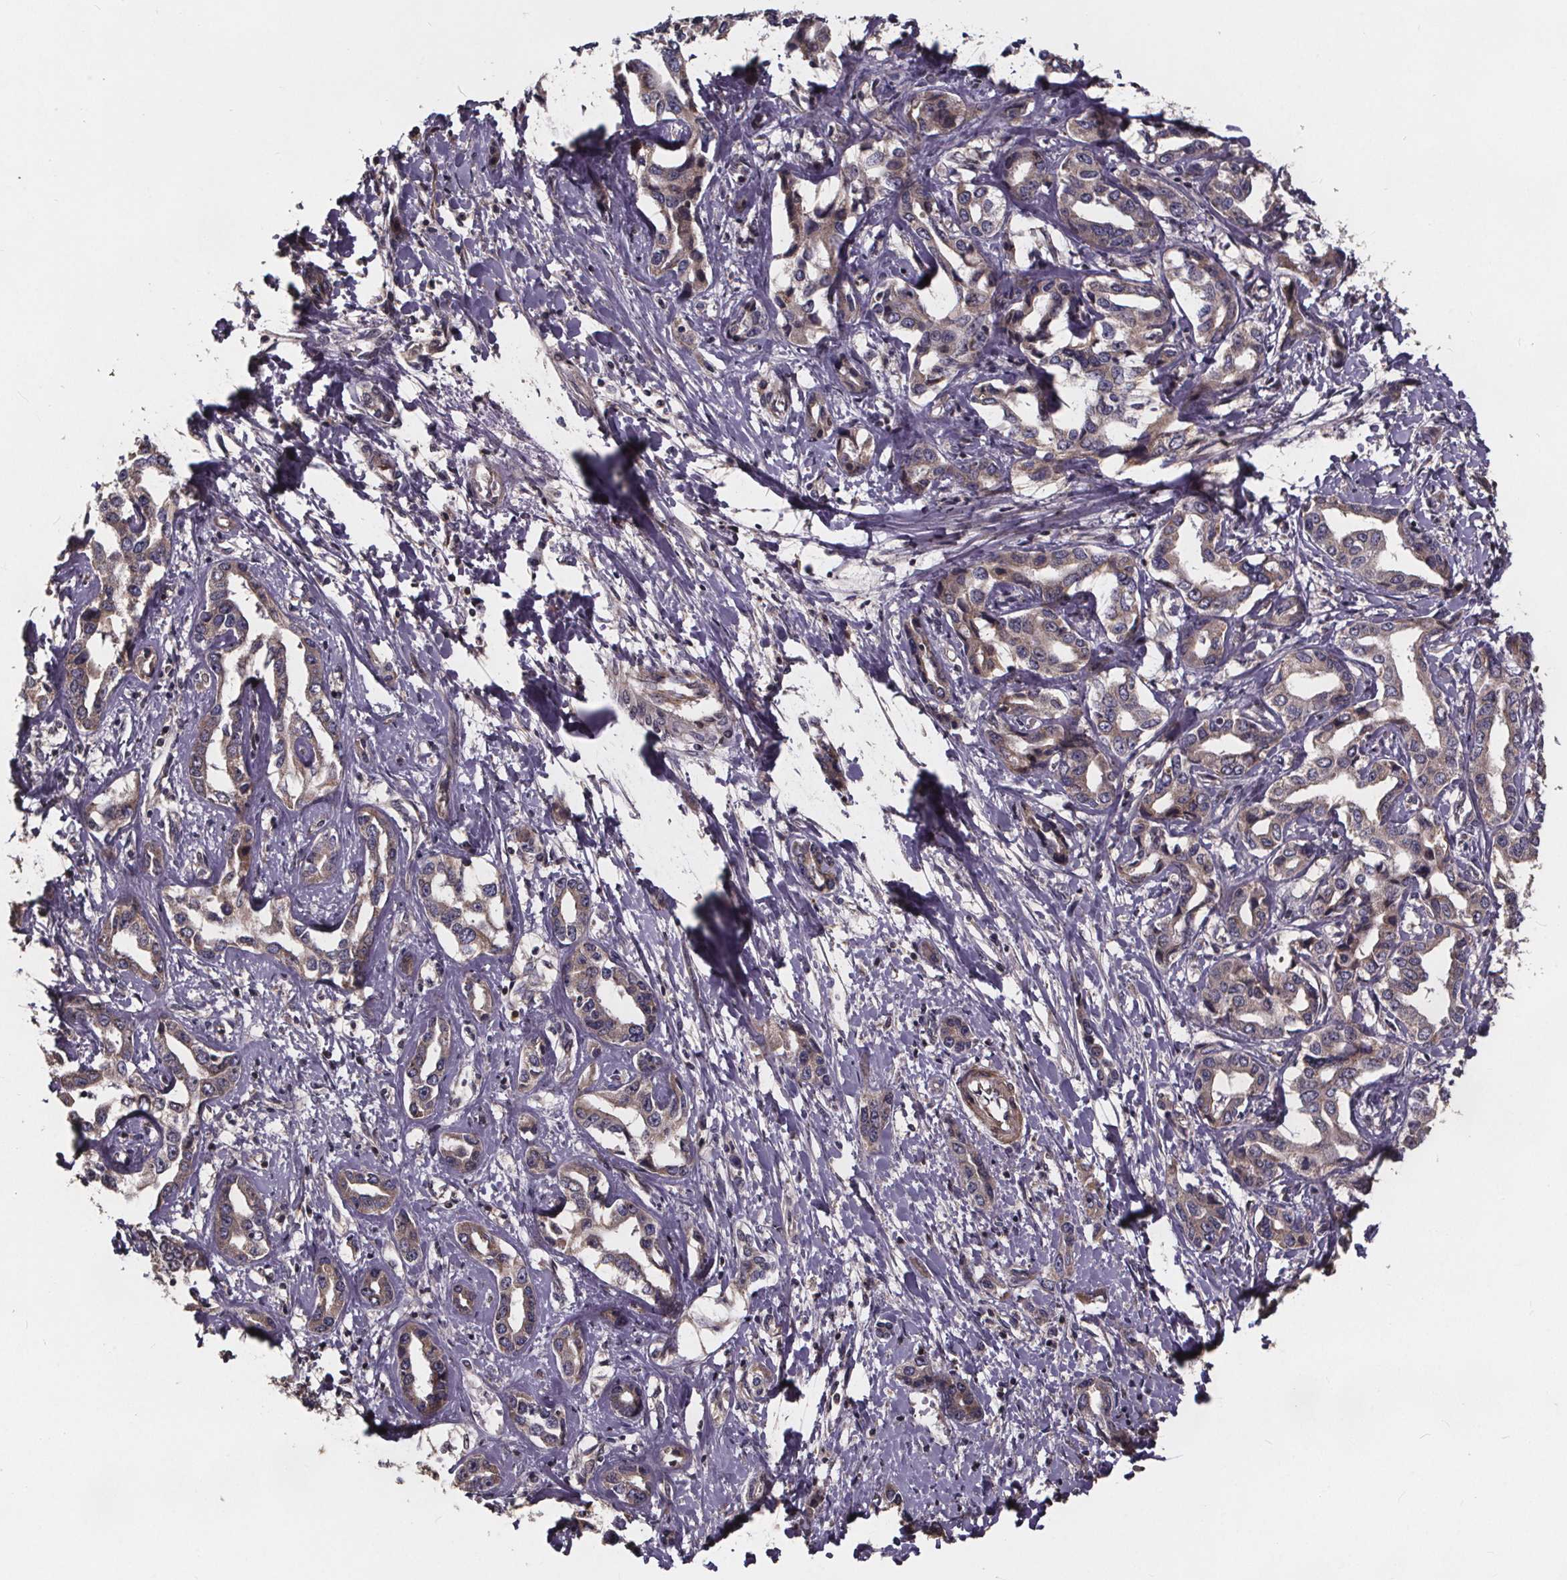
{"staining": {"intensity": "weak", "quantity": "25%-75%", "location": "cytoplasmic/membranous"}, "tissue": "liver cancer", "cell_type": "Tumor cells", "image_type": "cancer", "snomed": [{"axis": "morphology", "description": "Cholangiocarcinoma"}, {"axis": "topography", "description": "Liver"}], "caption": "Tumor cells display weak cytoplasmic/membranous staining in approximately 25%-75% of cells in liver cancer.", "gene": "YME1L1", "patient": {"sex": "male", "age": 59}}